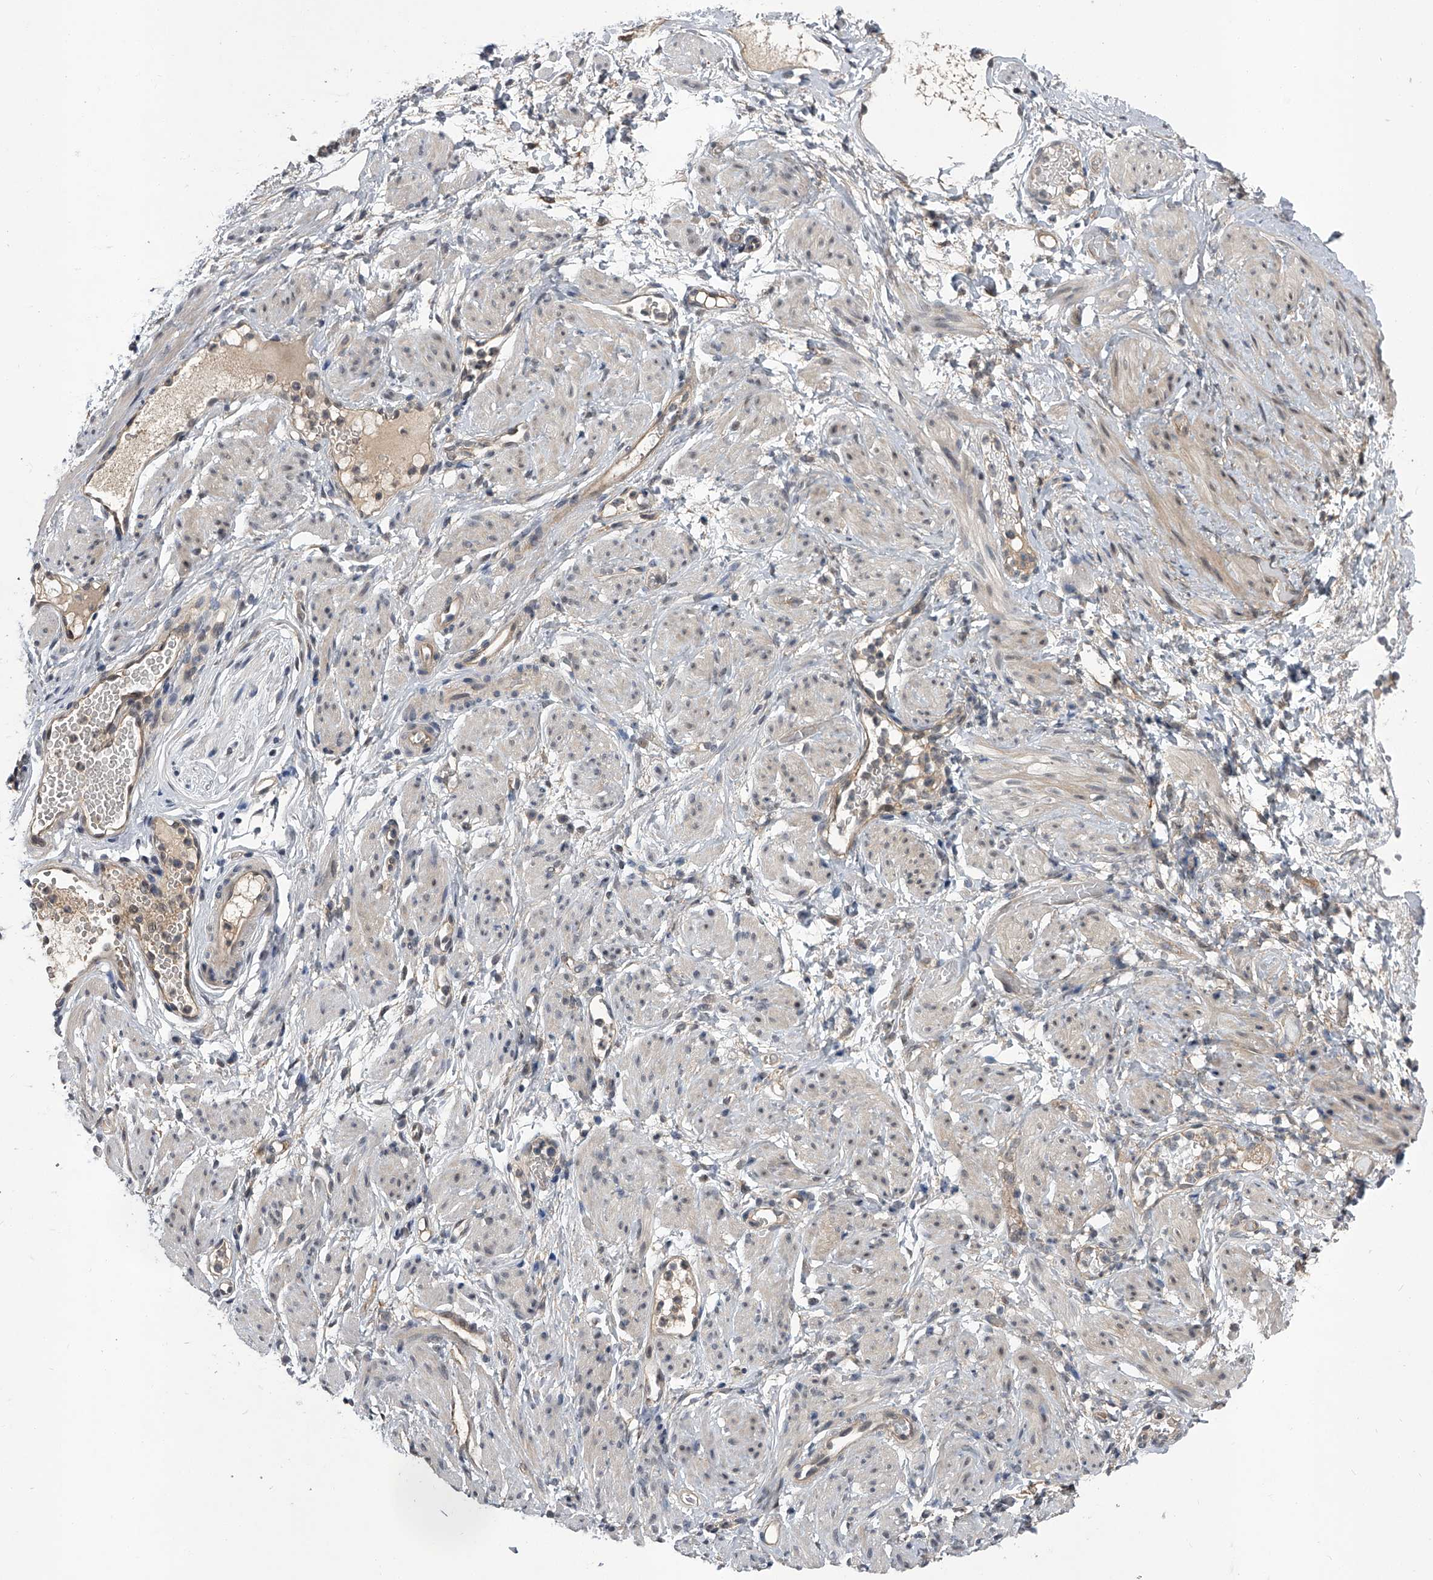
{"staining": {"intensity": "weak", "quantity": "25%-75%", "location": "cytoplasmic/membranous"}, "tissue": "adipose tissue", "cell_type": "Adipocytes", "image_type": "normal", "snomed": [{"axis": "morphology", "description": "Normal tissue, NOS"}, {"axis": "topography", "description": "Smooth muscle"}, {"axis": "topography", "description": "Peripheral nerve tissue"}], "caption": "High-magnification brightfield microscopy of unremarkable adipose tissue stained with DAB (3,3'-diaminobenzidine) (brown) and counterstained with hematoxylin (blue). adipocytes exhibit weak cytoplasmic/membranous positivity is identified in approximately25%-75% of cells.", "gene": "SLC12A8", "patient": {"sex": "female", "age": 39}}